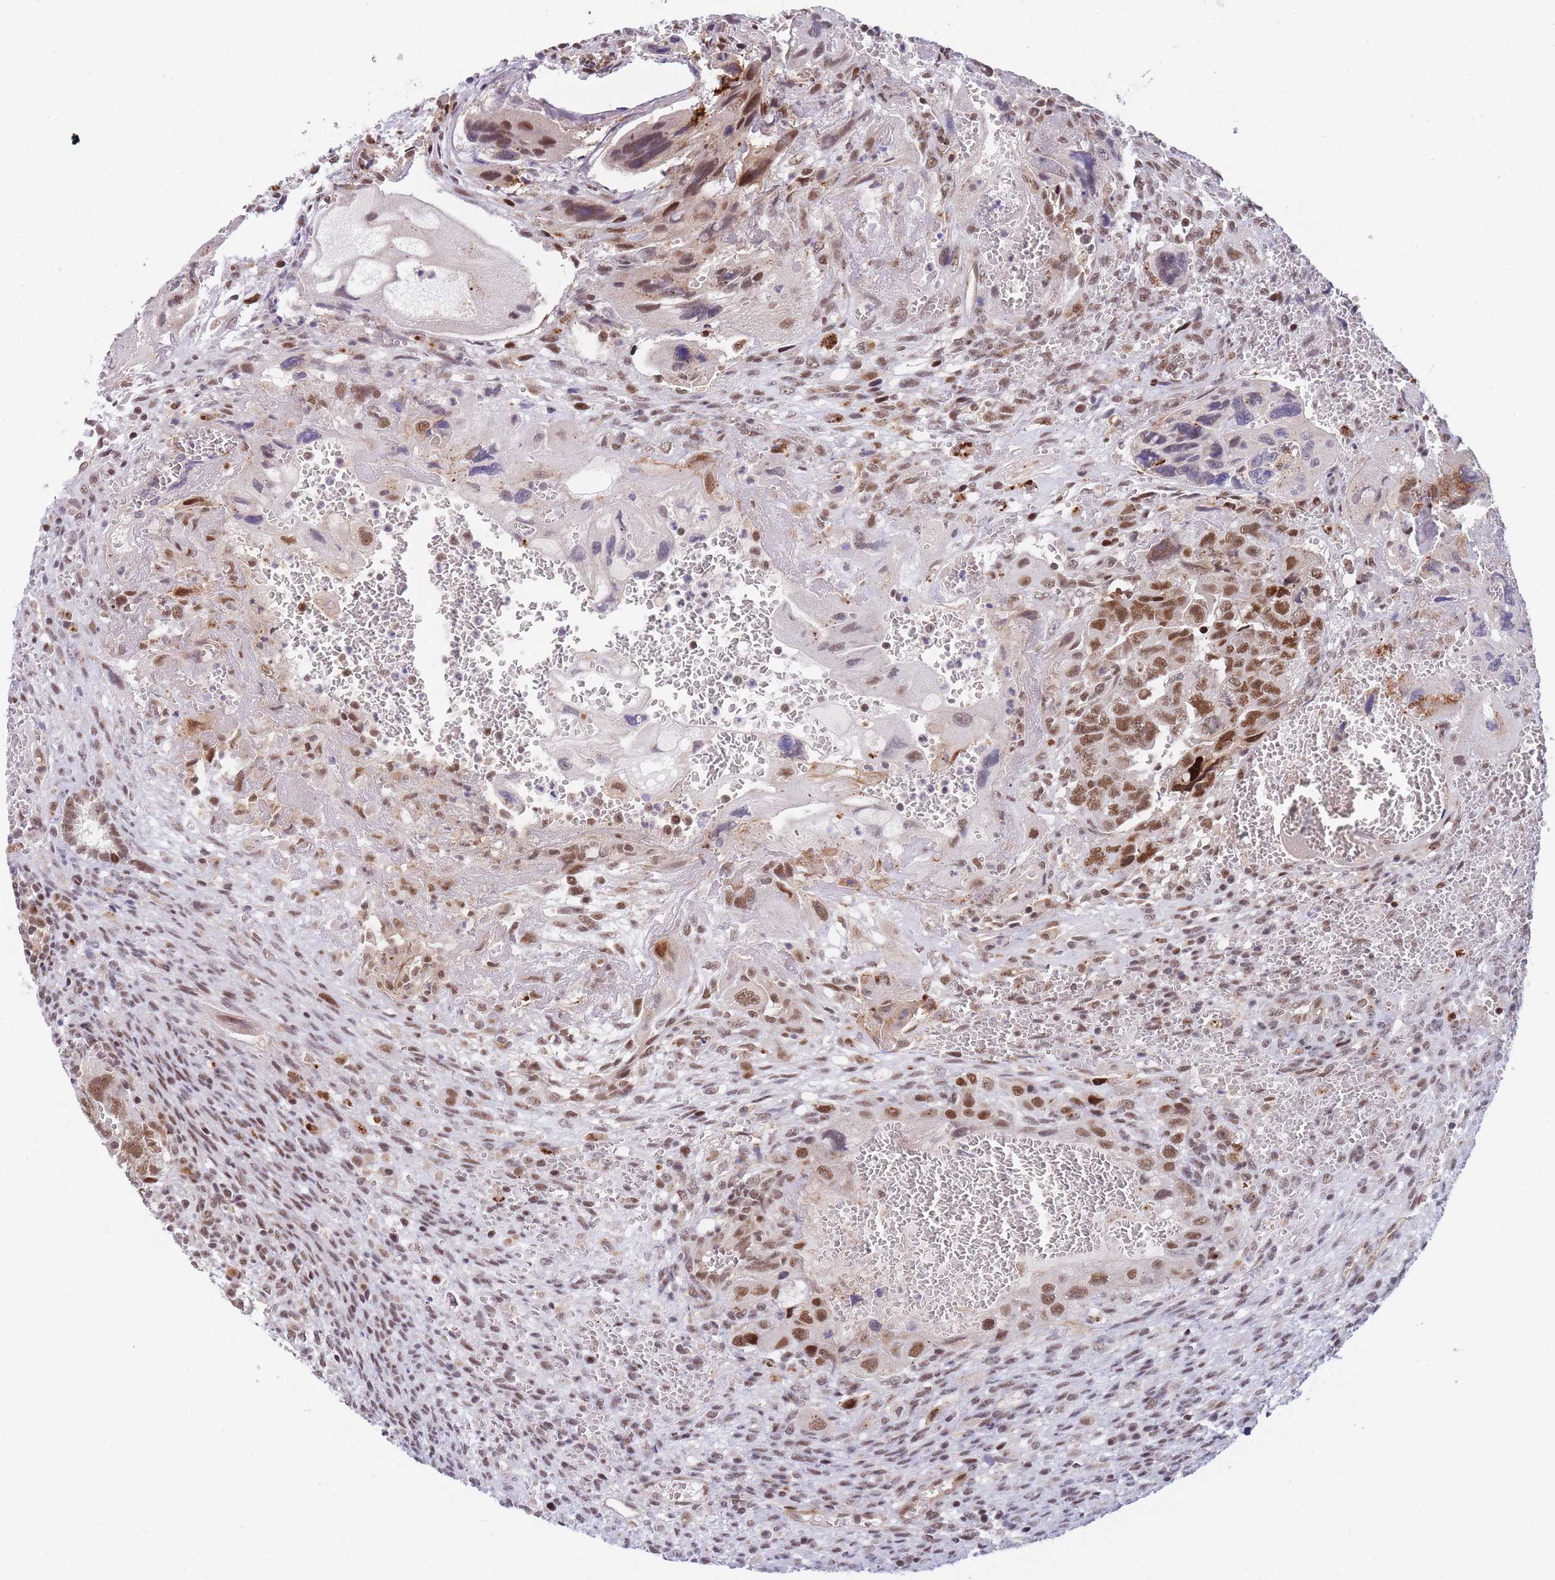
{"staining": {"intensity": "strong", "quantity": ">75%", "location": "nuclear"}, "tissue": "testis cancer", "cell_type": "Tumor cells", "image_type": "cancer", "snomed": [{"axis": "morphology", "description": "Carcinoma, Embryonal, NOS"}, {"axis": "topography", "description": "Testis"}], "caption": "Testis cancer (embryonal carcinoma) was stained to show a protein in brown. There is high levels of strong nuclear expression in about >75% of tumor cells.", "gene": "BOD1L1", "patient": {"sex": "male", "age": 28}}